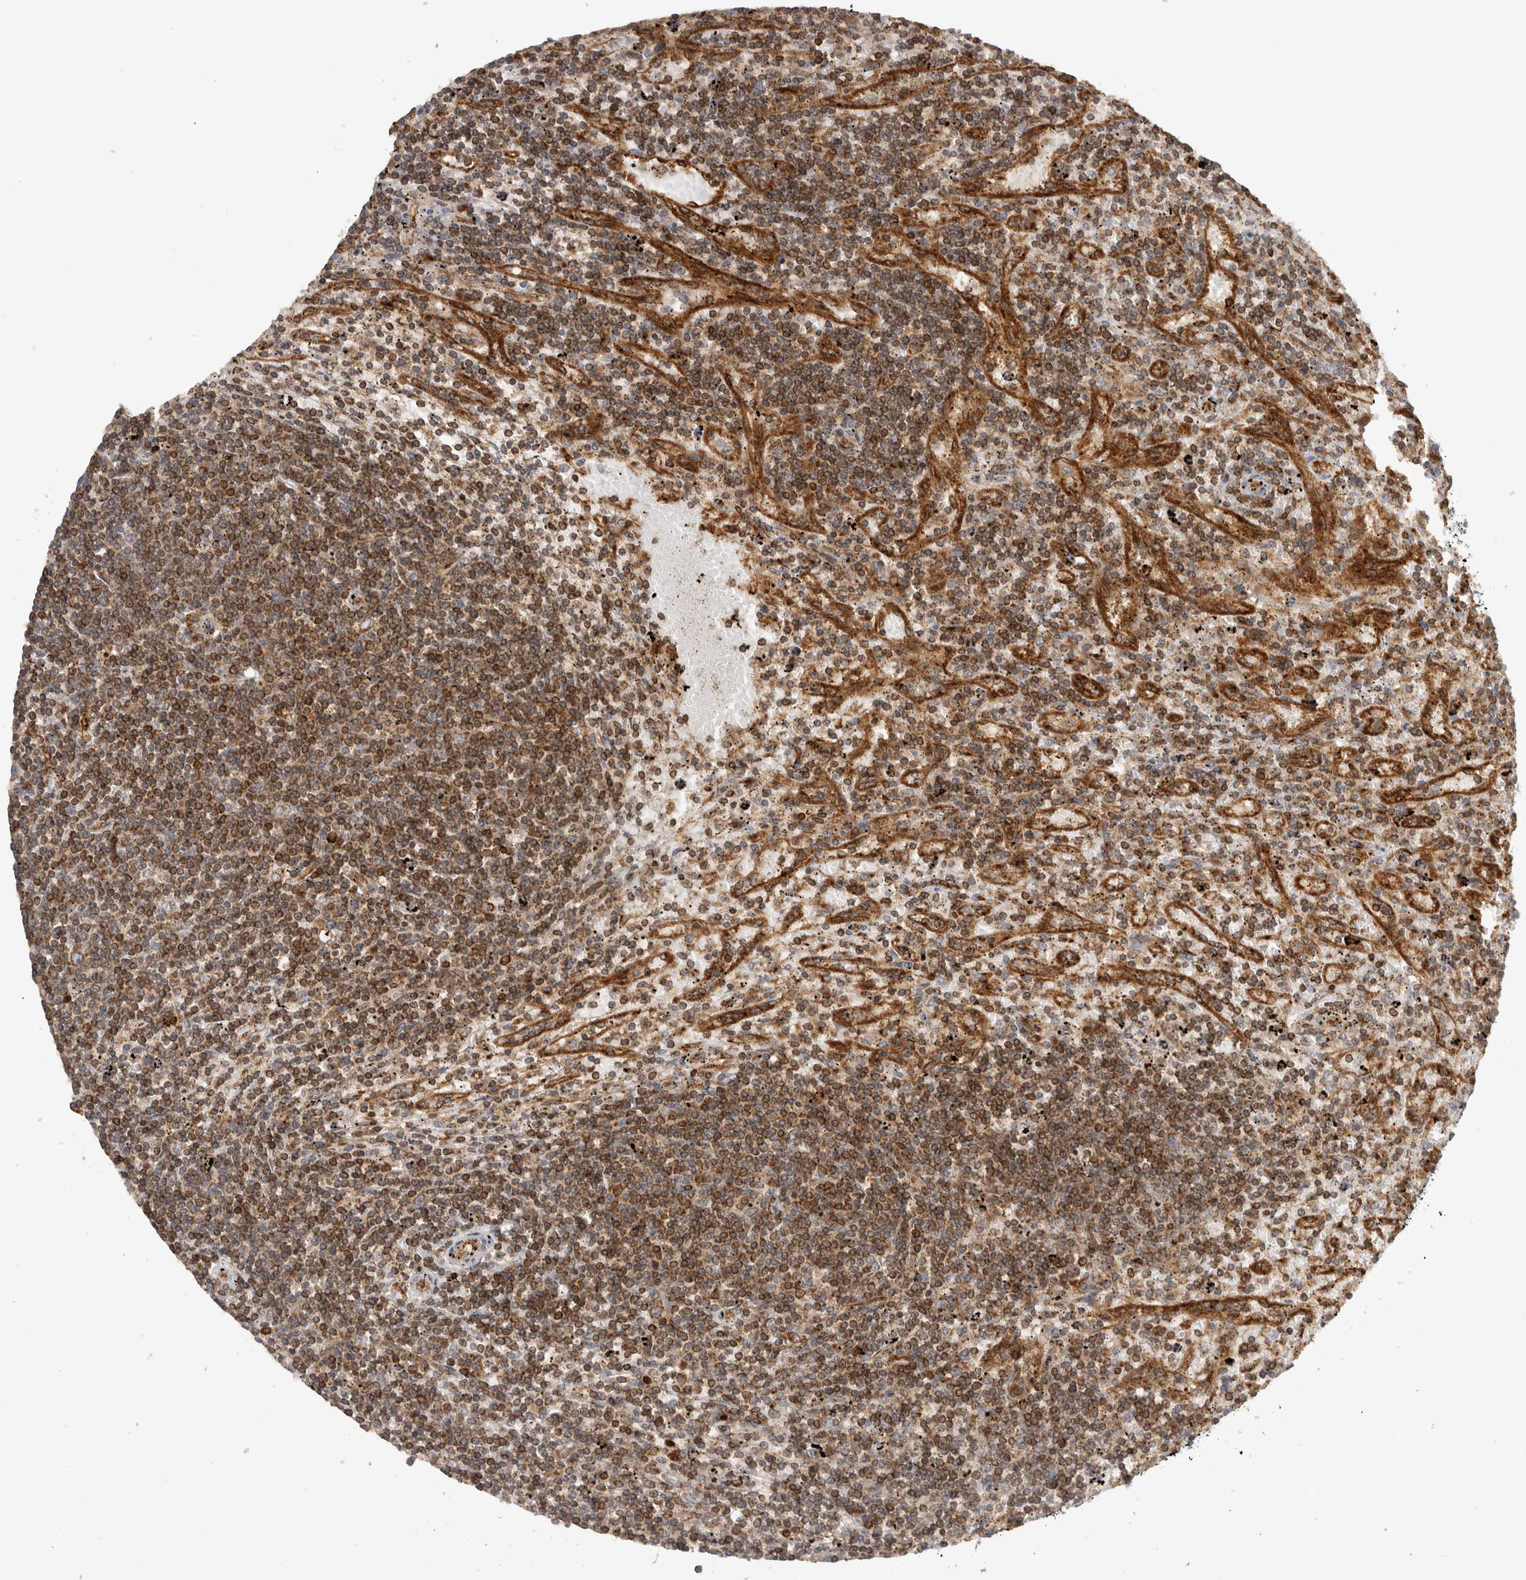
{"staining": {"intensity": "moderate", "quantity": ">75%", "location": "cytoplasmic/membranous"}, "tissue": "lymphoma", "cell_type": "Tumor cells", "image_type": "cancer", "snomed": [{"axis": "morphology", "description": "Malignant lymphoma, non-Hodgkin's type, Low grade"}, {"axis": "topography", "description": "Spleen"}], "caption": "Protein expression by immunohistochemistry demonstrates moderate cytoplasmic/membranous staining in about >75% of tumor cells in lymphoma.", "gene": "HLA-E", "patient": {"sex": "male", "age": 76}}